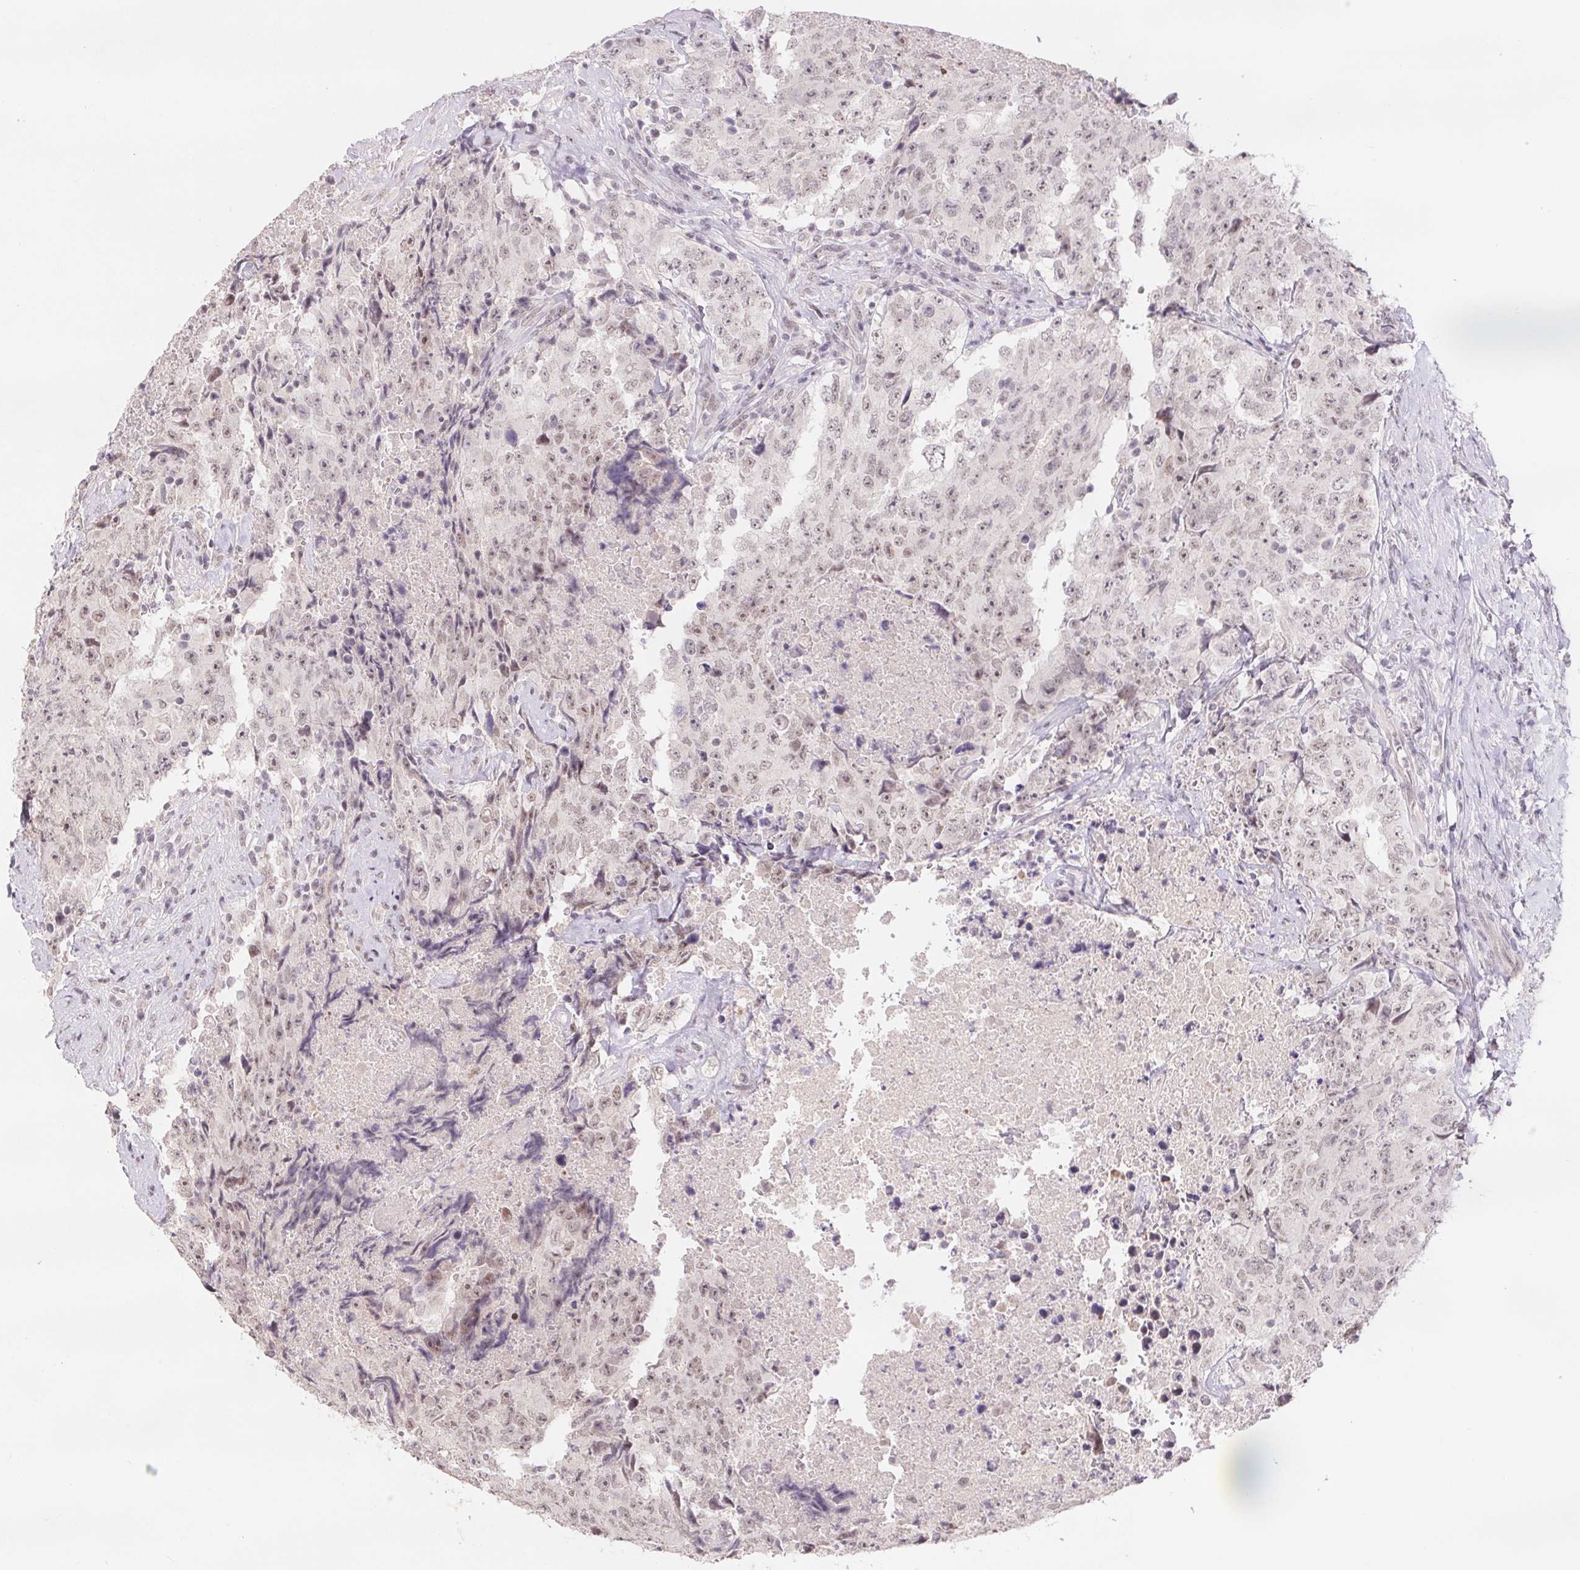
{"staining": {"intensity": "weak", "quantity": "<25%", "location": "nuclear"}, "tissue": "testis cancer", "cell_type": "Tumor cells", "image_type": "cancer", "snomed": [{"axis": "morphology", "description": "Carcinoma, Embryonal, NOS"}, {"axis": "topography", "description": "Testis"}], "caption": "Testis embryonal carcinoma was stained to show a protein in brown. There is no significant expression in tumor cells. The staining is performed using DAB (3,3'-diaminobenzidine) brown chromogen with nuclei counter-stained in using hematoxylin.", "gene": "KDM4D", "patient": {"sex": "male", "age": 24}}